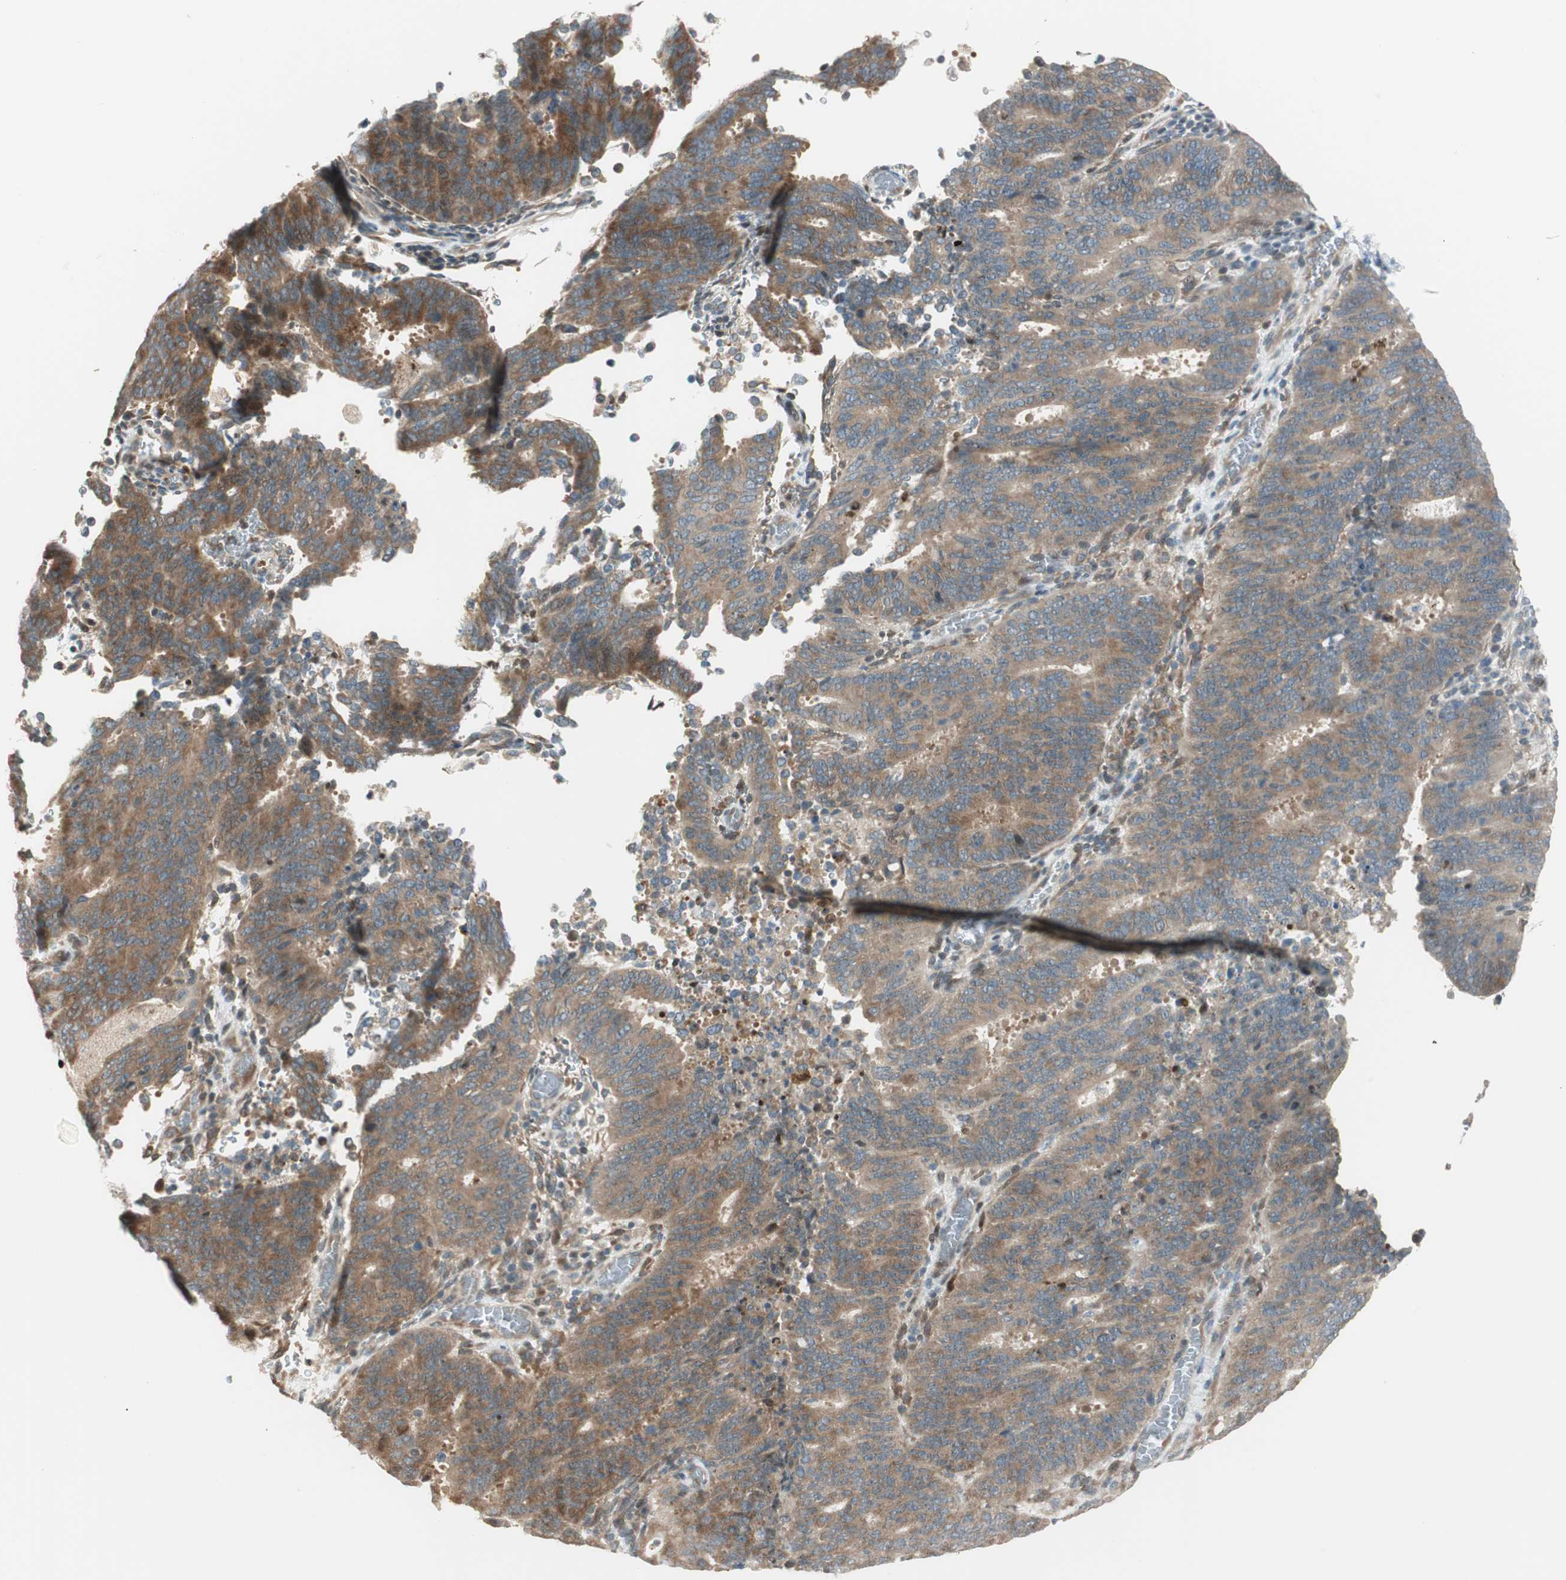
{"staining": {"intensity": "moderate", "quantity": ">75%", "location": "cytoplasmic/membranous"}, "tissue": "cervical cancer", "cell_type": "Tumor cells", "image_type": "cancer", "snomed": [{"axis": "morphology", "description": "Adenocarcinoma, NOS"}, {"axis": "topography", "description": "Cervix"}], "caption": "Protein expression analysis of human cervical adenocarcinoma reveals moderate cytoplasmic/membranous positivity in approximately >75% of tumor cells.", "gene": "CGRRF1", "patient": {"sex": "female", "age": 44}}